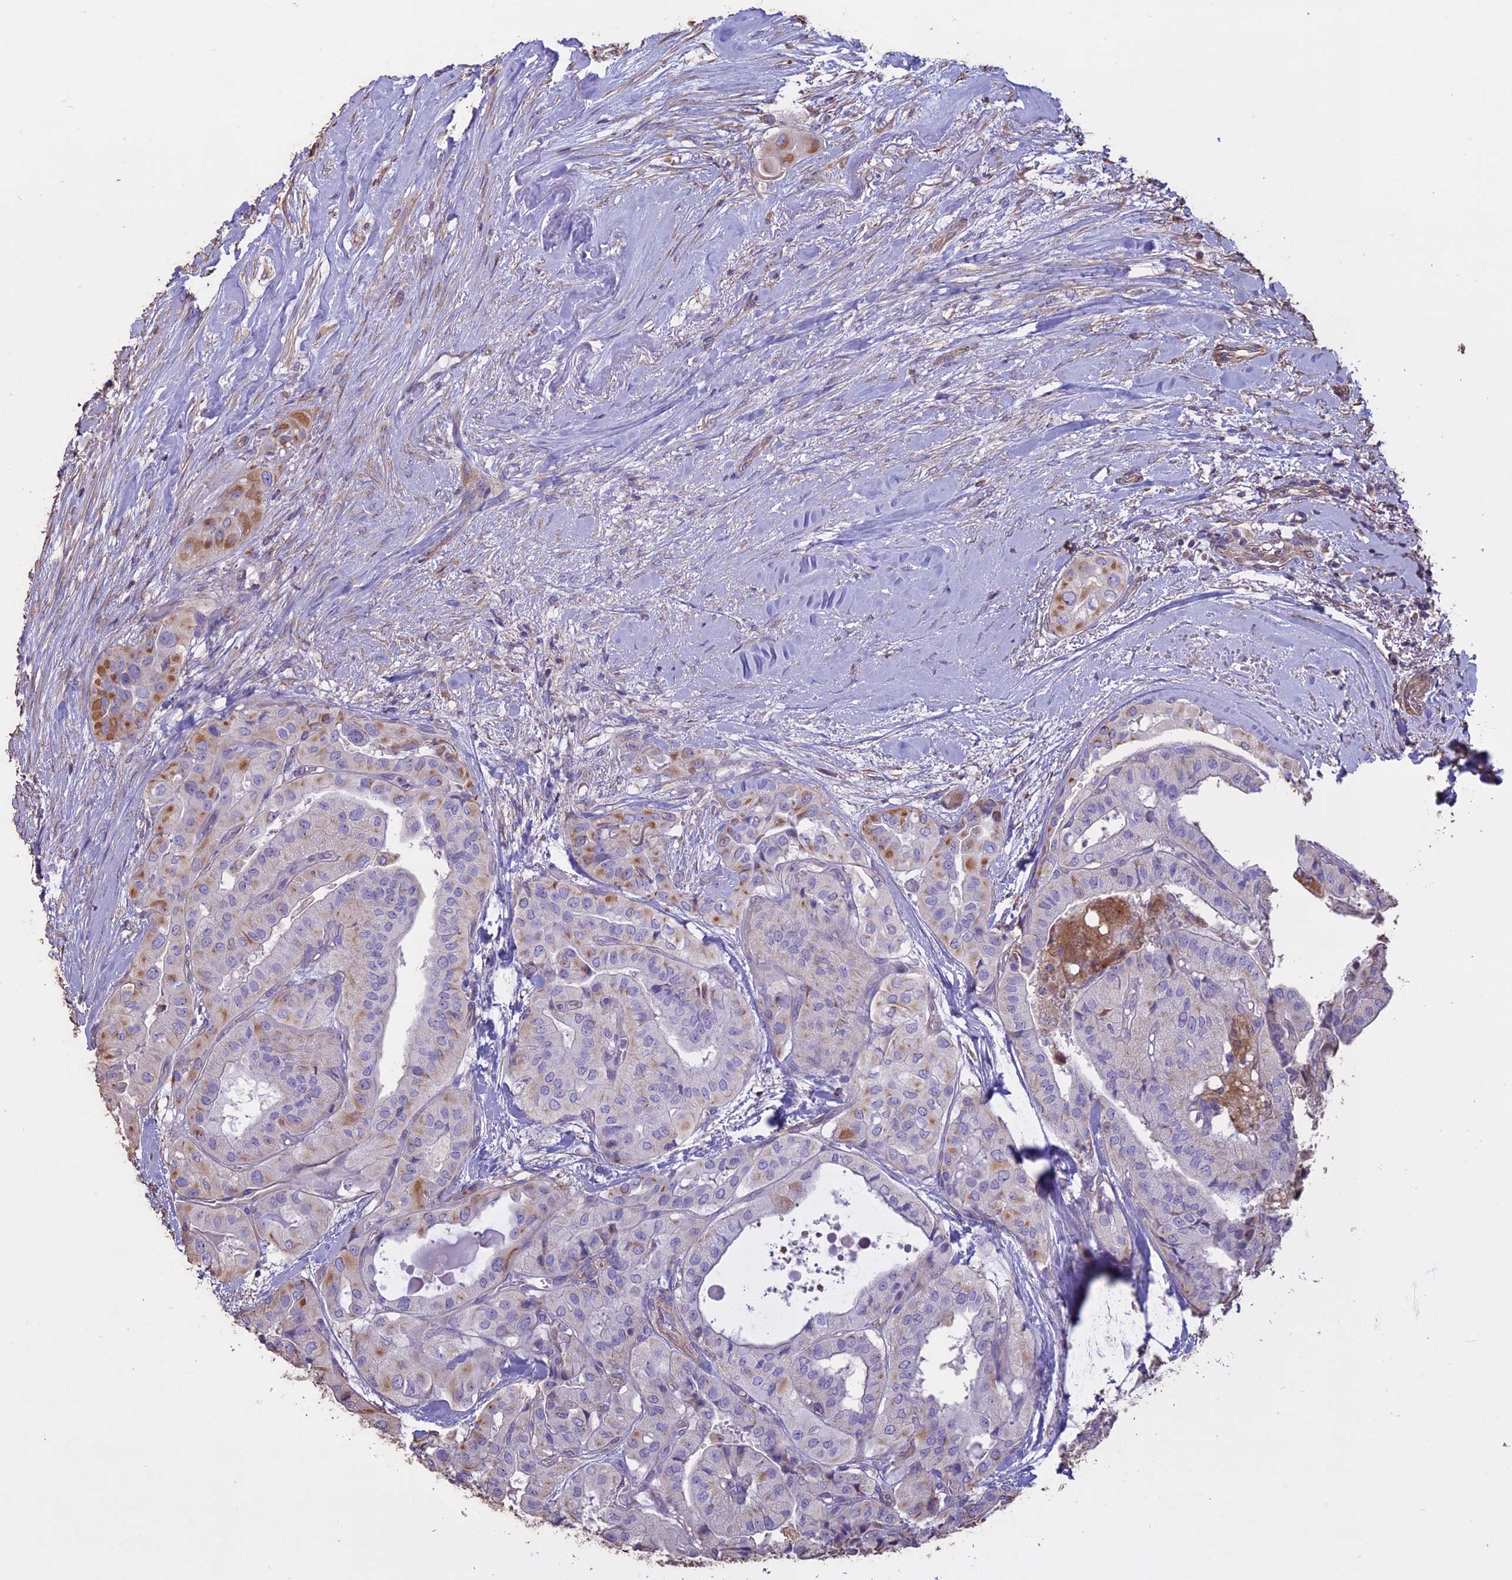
{"staining": {"intensity": "moderate", "quantity": "<25%", "location": "cytoplasmic/membranous"}, "tissue": "thyroid cancer", "cell_type": "Tumor cells", "image_type": "cancer", "snomed": [{"axis": "morphology", "description": "Papillary adenocarcinoma, NOS"}, {"axis": "topography", "description": "Thyroid gland"}], "caption": "Thyroid cancer (papillary adenocarcinoma) tissue exhibits moderate cytoplasmic/membranous staining in approximately <25% of tumor cells, visualized by immunohistochemistry. The staining was performed using DAB, with brown indicating positive protein expression. Nuclei are stained blue with hematoxylin.", "gene": "CCDC148", "patient": {"sex": "female", "age": 59}}